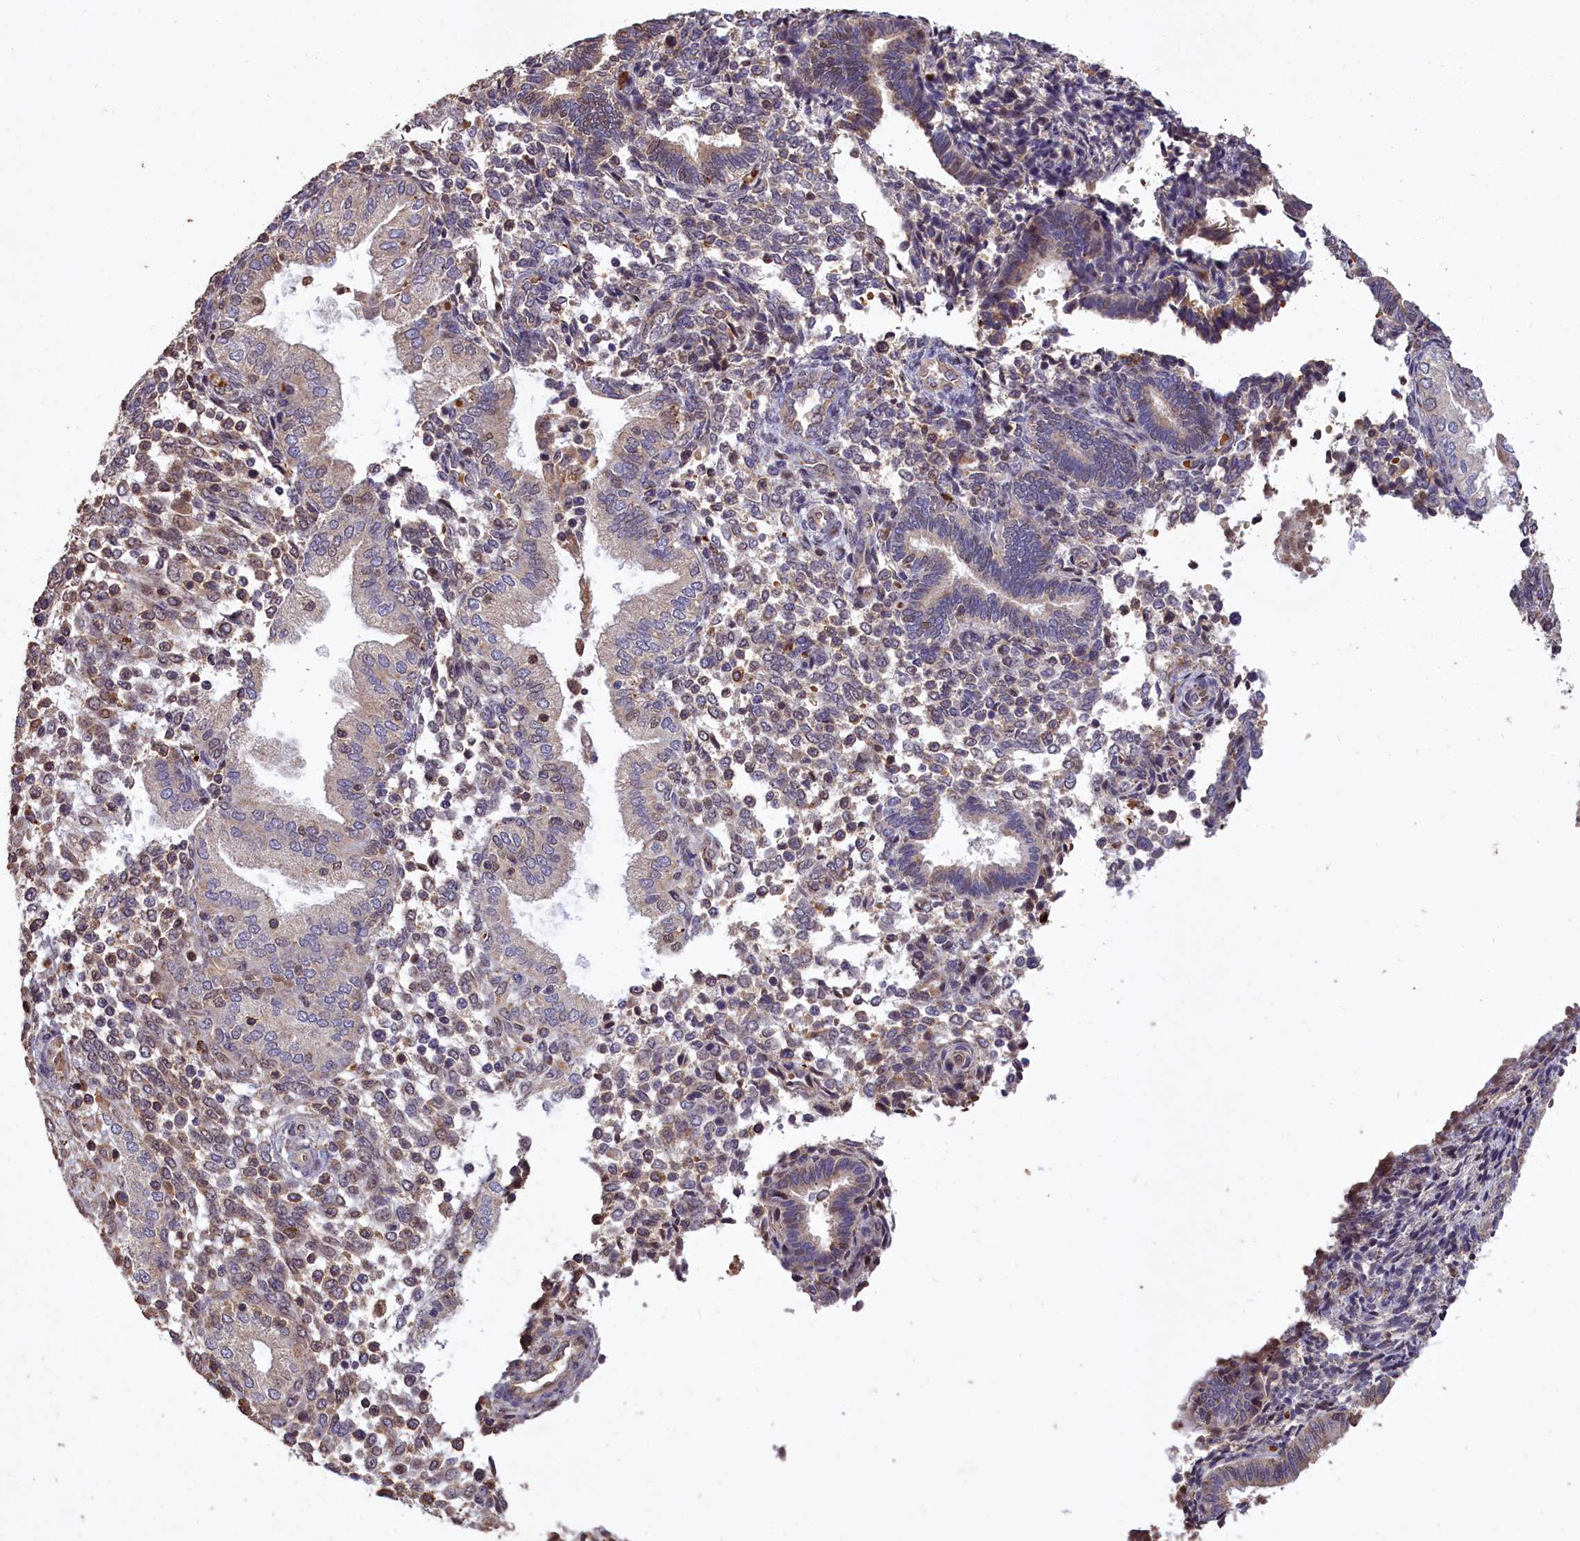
{"staining": {"intensity": "weak", "quantity": "25%-75%", "location": "nuclear"}, "tissue": "endometrium", "cell_type": "Cells in endometrial stroma", "image_type": "normal", "snomed": [{"axis": "morphology", "description": "Normal tissue, NOS"}, {"axis": "topography", "description": "Endometrium"}], "caption": "Protein expression analysis of unremarkable human endometrium reveals weak nuclear staining in about 25%-75% of cells in endometrial stroma. The staining was performed using DAB to visualize the protein expression in brown, while the nuclei were stained in blue with hematoxylin (Magnification: 20x).", "gene": "CLRN2", "patient": {"sex": "female", "age": 53}}